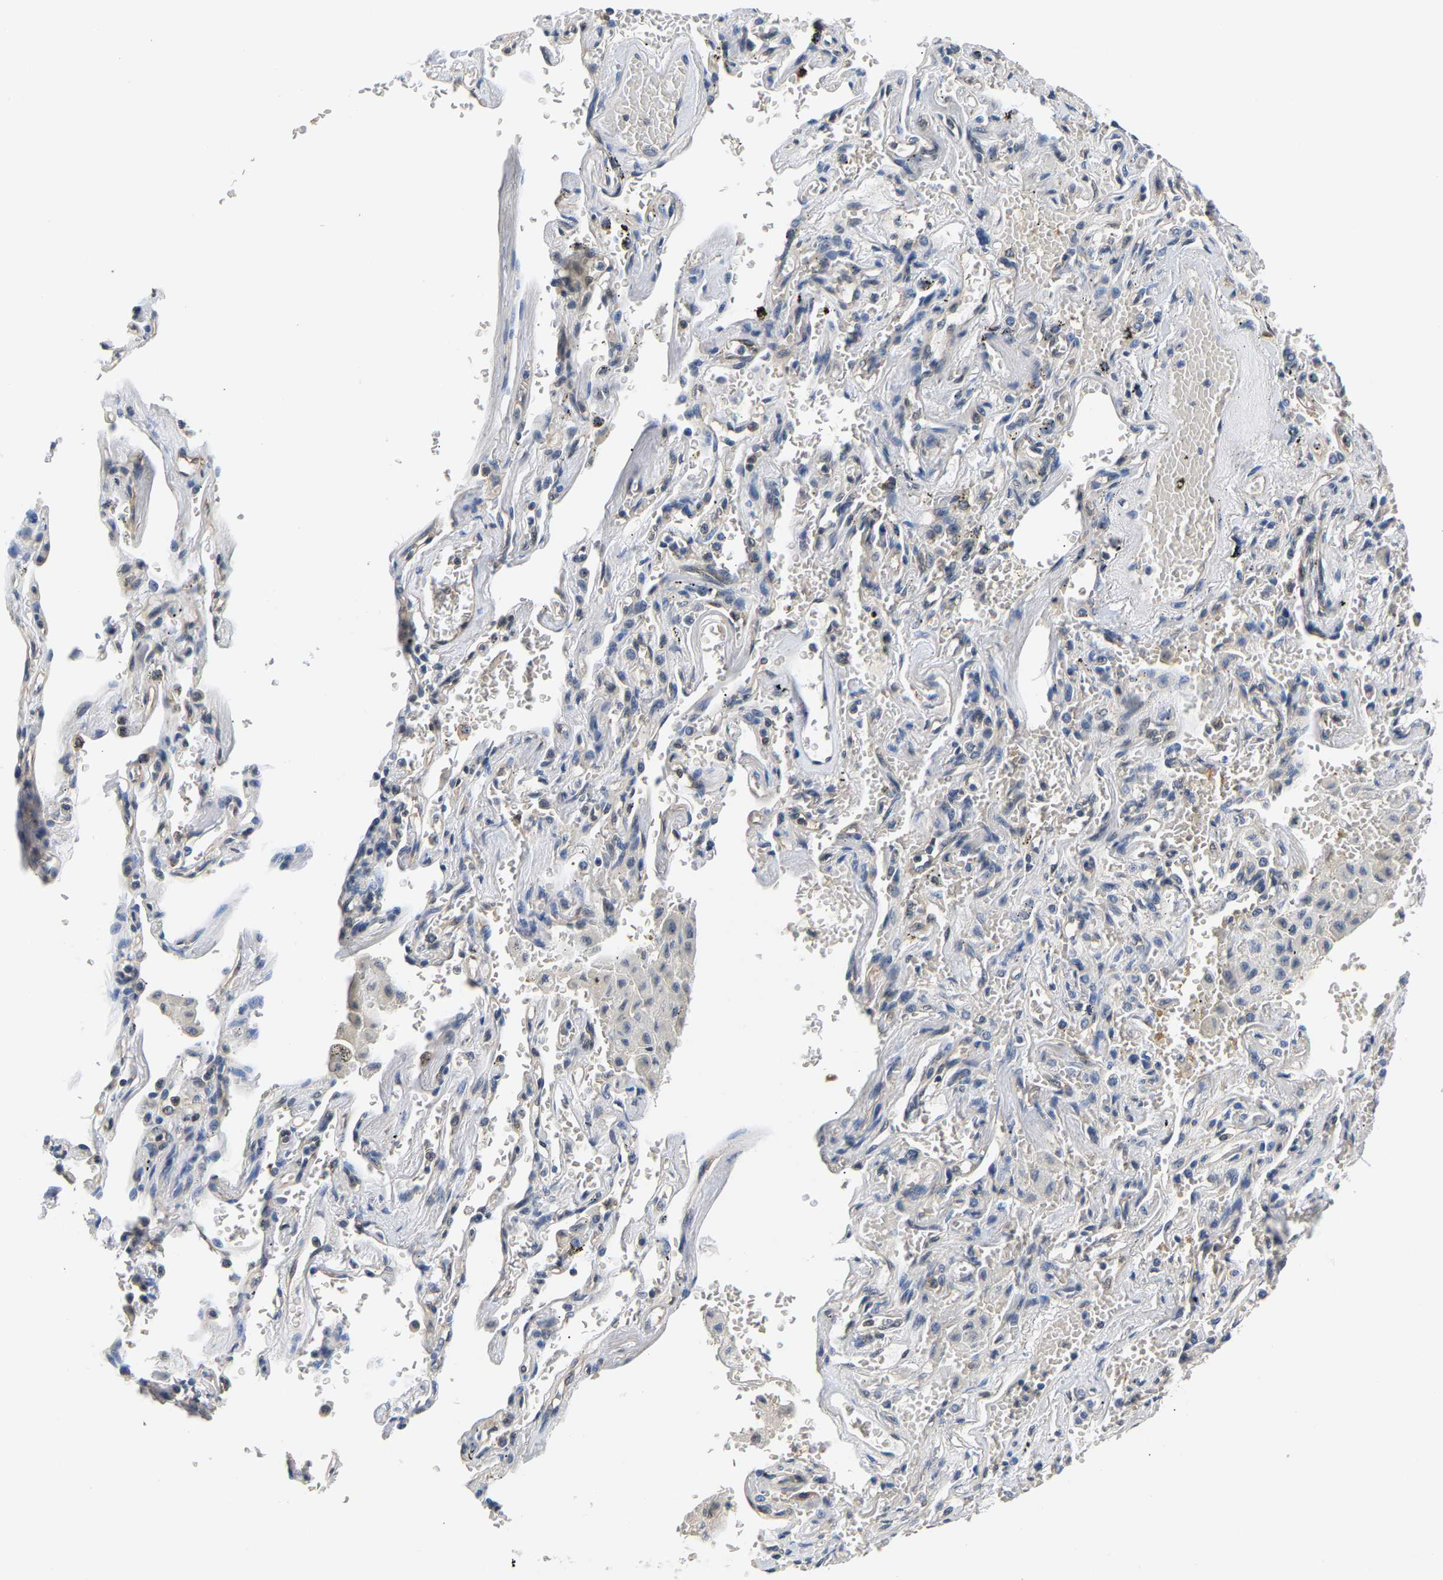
{"staining": {"intensity": "negative", "quantity": "none", "location": "none"}, "tissue": "lung cancer", "cell_type": "Tumor cells", "image_type": "cancer", "snomed": [{"axis": "morphology", "description": "Adenocarcinoma, NOS"}, {"axis": "topography", "description": "Lung"}], "caption": "Lung cancer (adenocarcinoma) stained for a protein using immunohistochemistry (IHC) exhibits no staining tumor cells.", "gene": "ARHGEF12", "patient": {"sex": "female", "age": 65}}